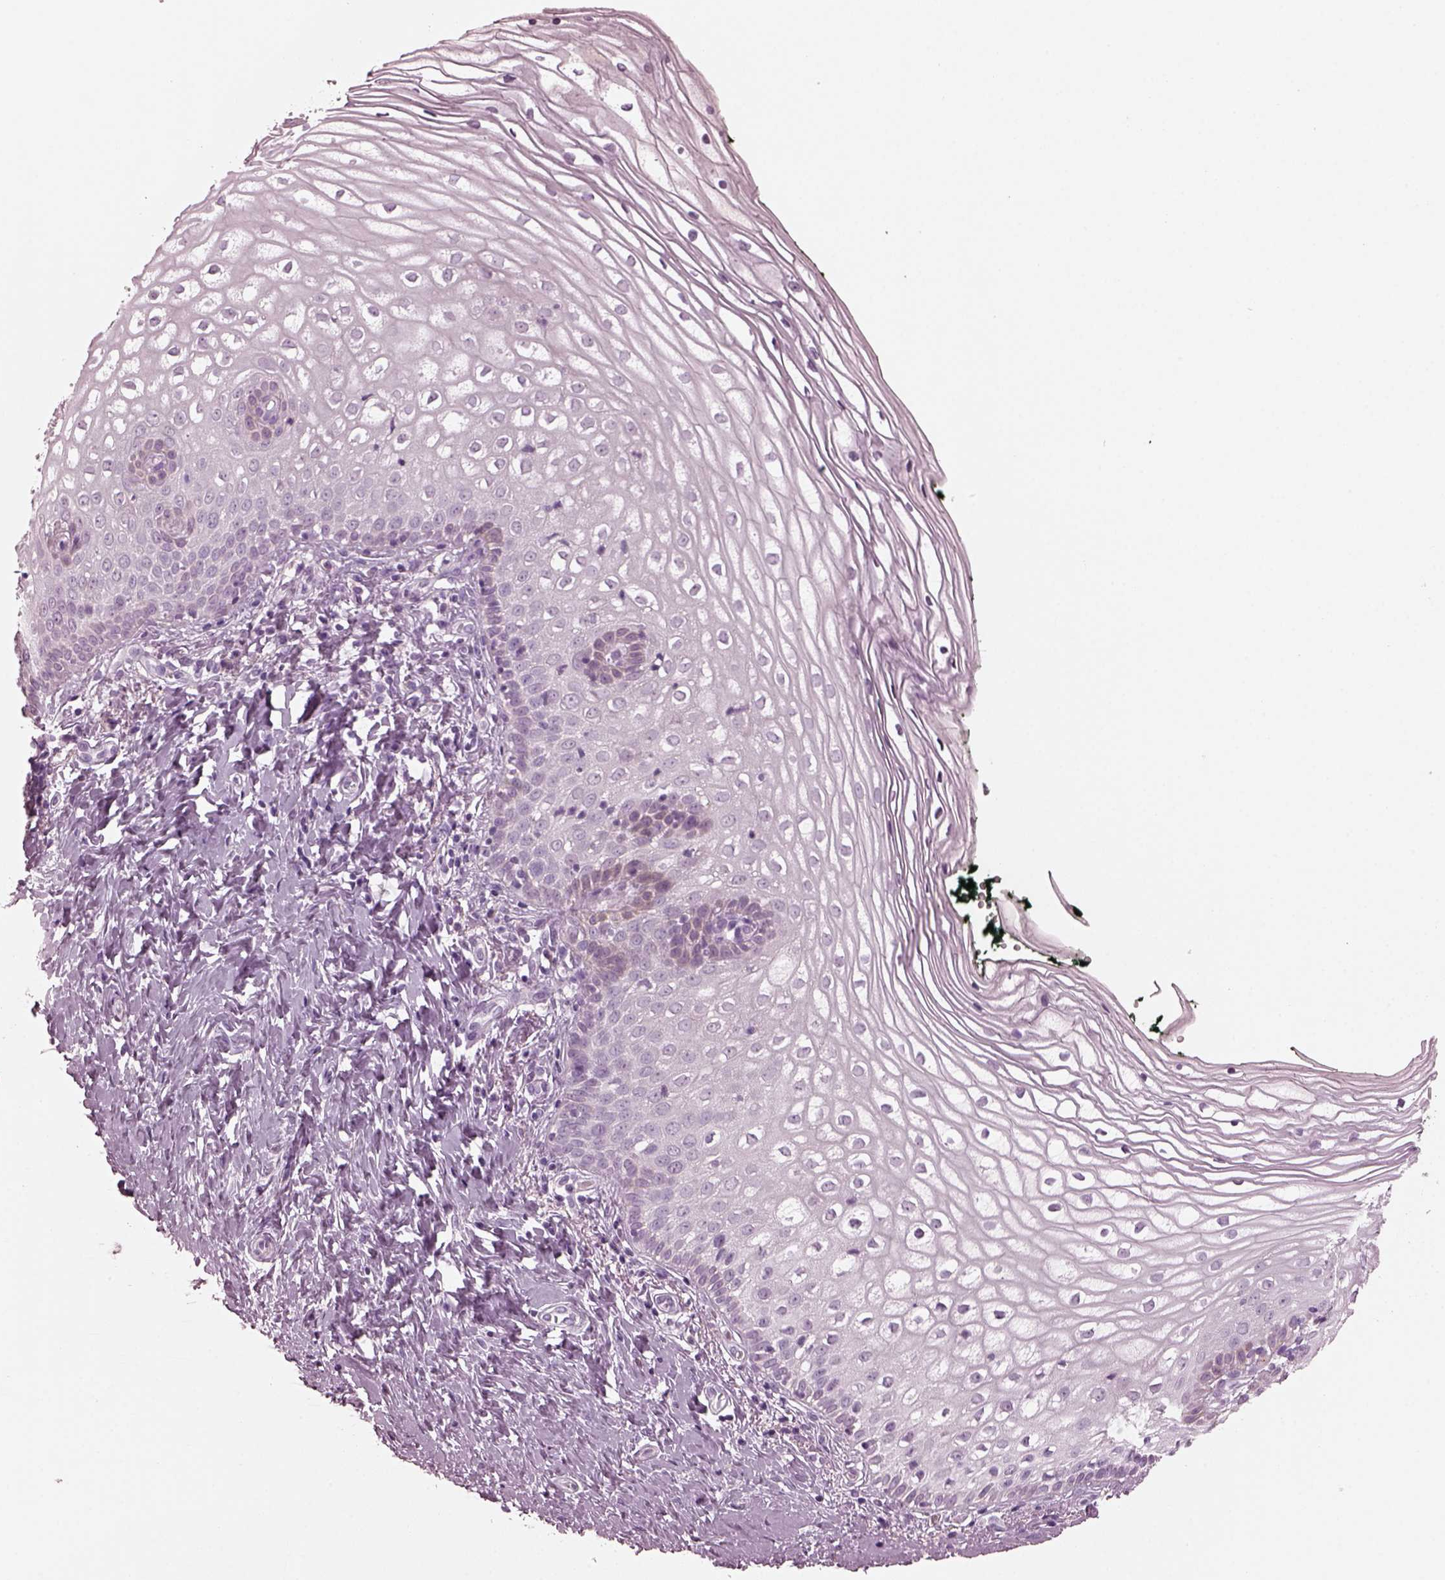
{"staining": {"intensity": "negative", "quantity": "none", "location": "none"}, "tissue": "vagina", "cell_type": "Squamous epithelial cells", "image_type": "normal", "snomed": [{"axis": "morphology", "description": "Normal tissue, NOS"}, {"axis": "topography", "description": "Vagina"}], "caption": "Vagina stained for a protein using immunohistochemistry exhibits no positivity squamous epithelial cells.", "gene": "SLAMF8", "patient": {"sex": "female", "age": 47}}